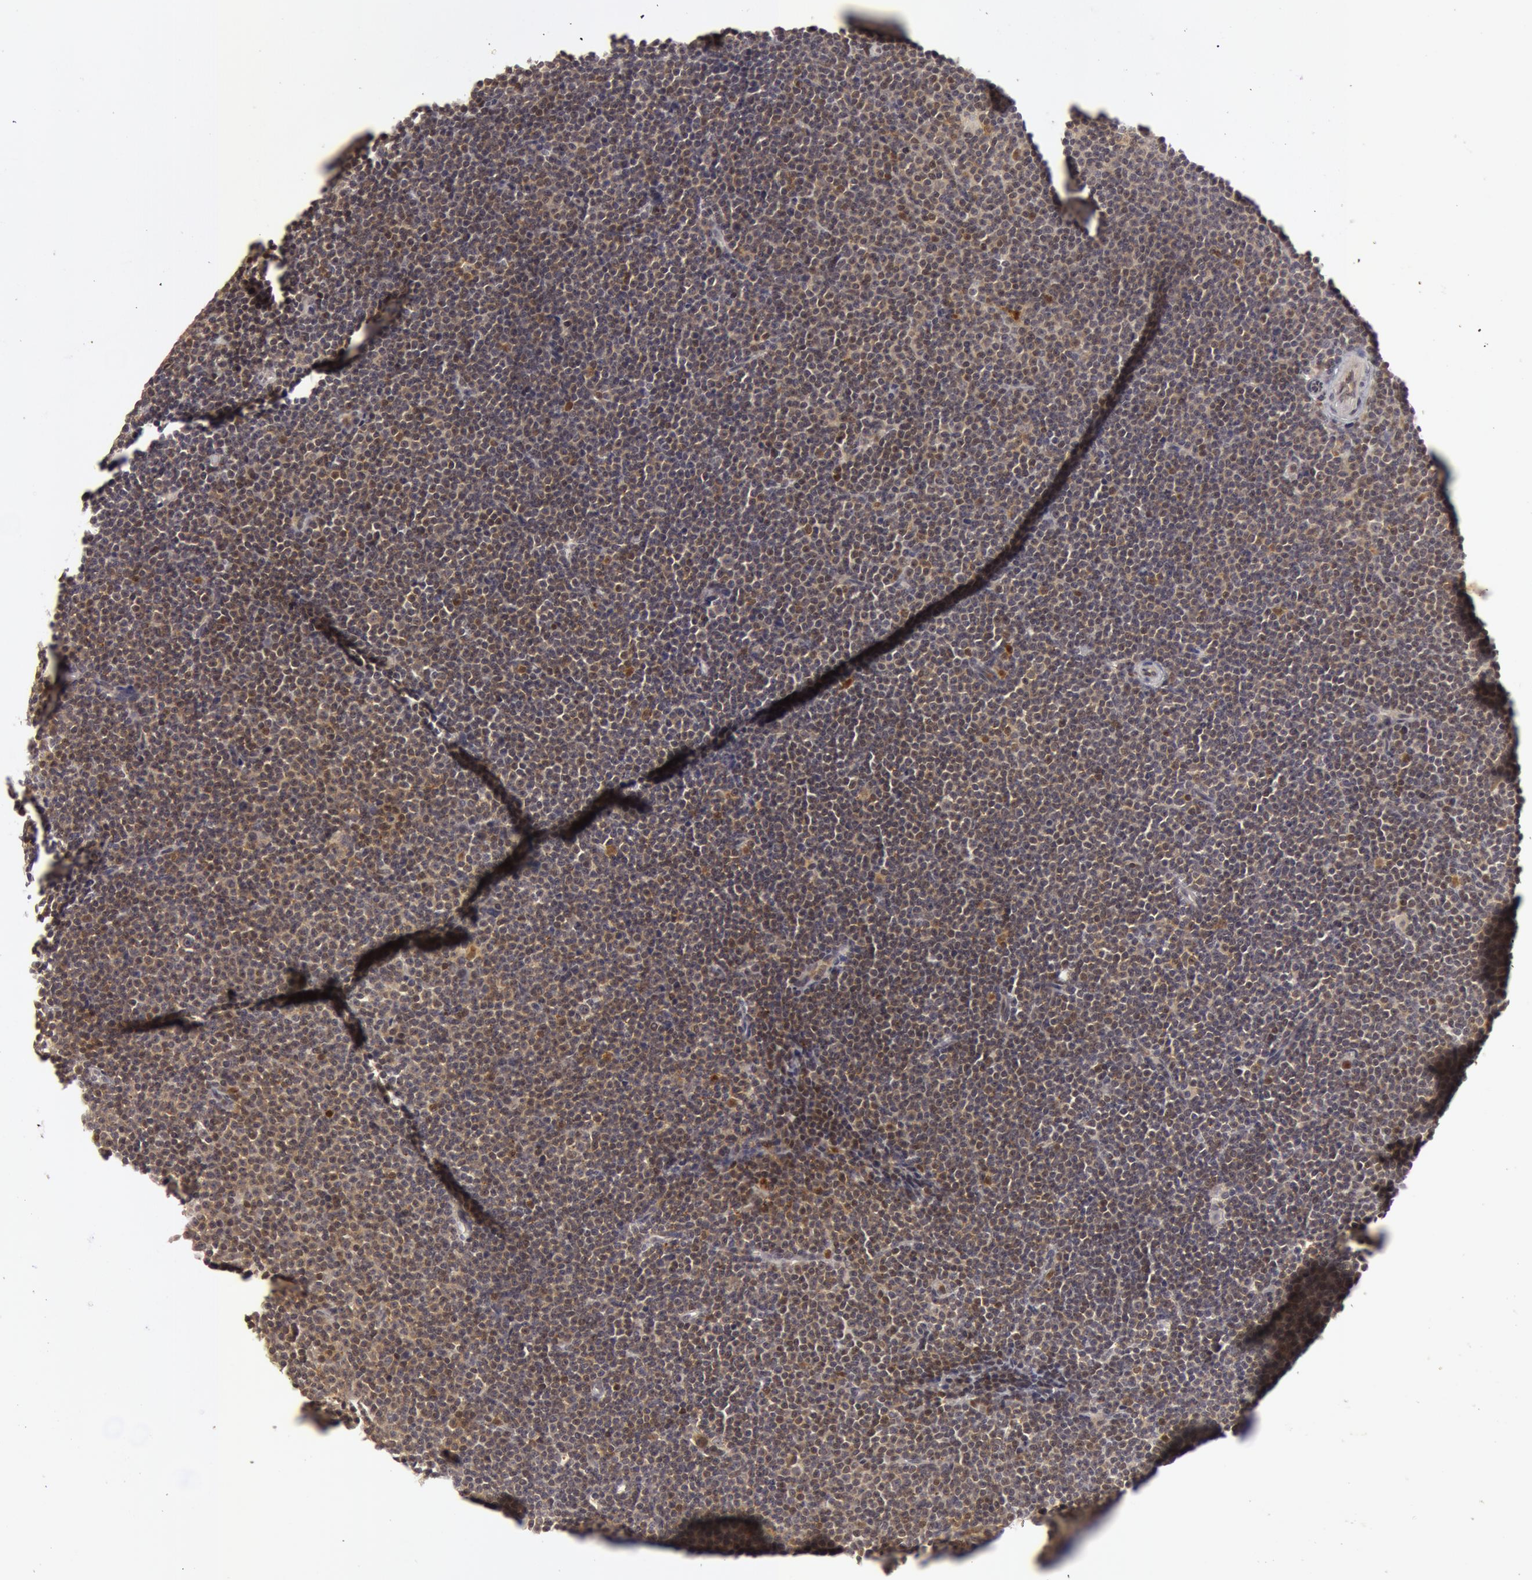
{"staining": {"intensity": "negative", "quantity": "none", "location": "none"}, "tissue": "lymphoma", "cell_type": "Tumor cells", "image_type": "cancer", "snomed": [{"axis": "morphology", "description": "Malignant lymphoma, non-Hodgkin's type, Low grade"}, {"axis": "topography", "description": "Lymph node"}], "caption": "This histopathology image is of low-grade malignant lymphoma, non-Hodgkin's type stained with immunohistochemistry (IHC) to label a protein in brown with the nuclei are counter-stained blue. There is no staining in tumor cells.", "gene": "OASL", "patient": {"sex": "female", "age": 69}}